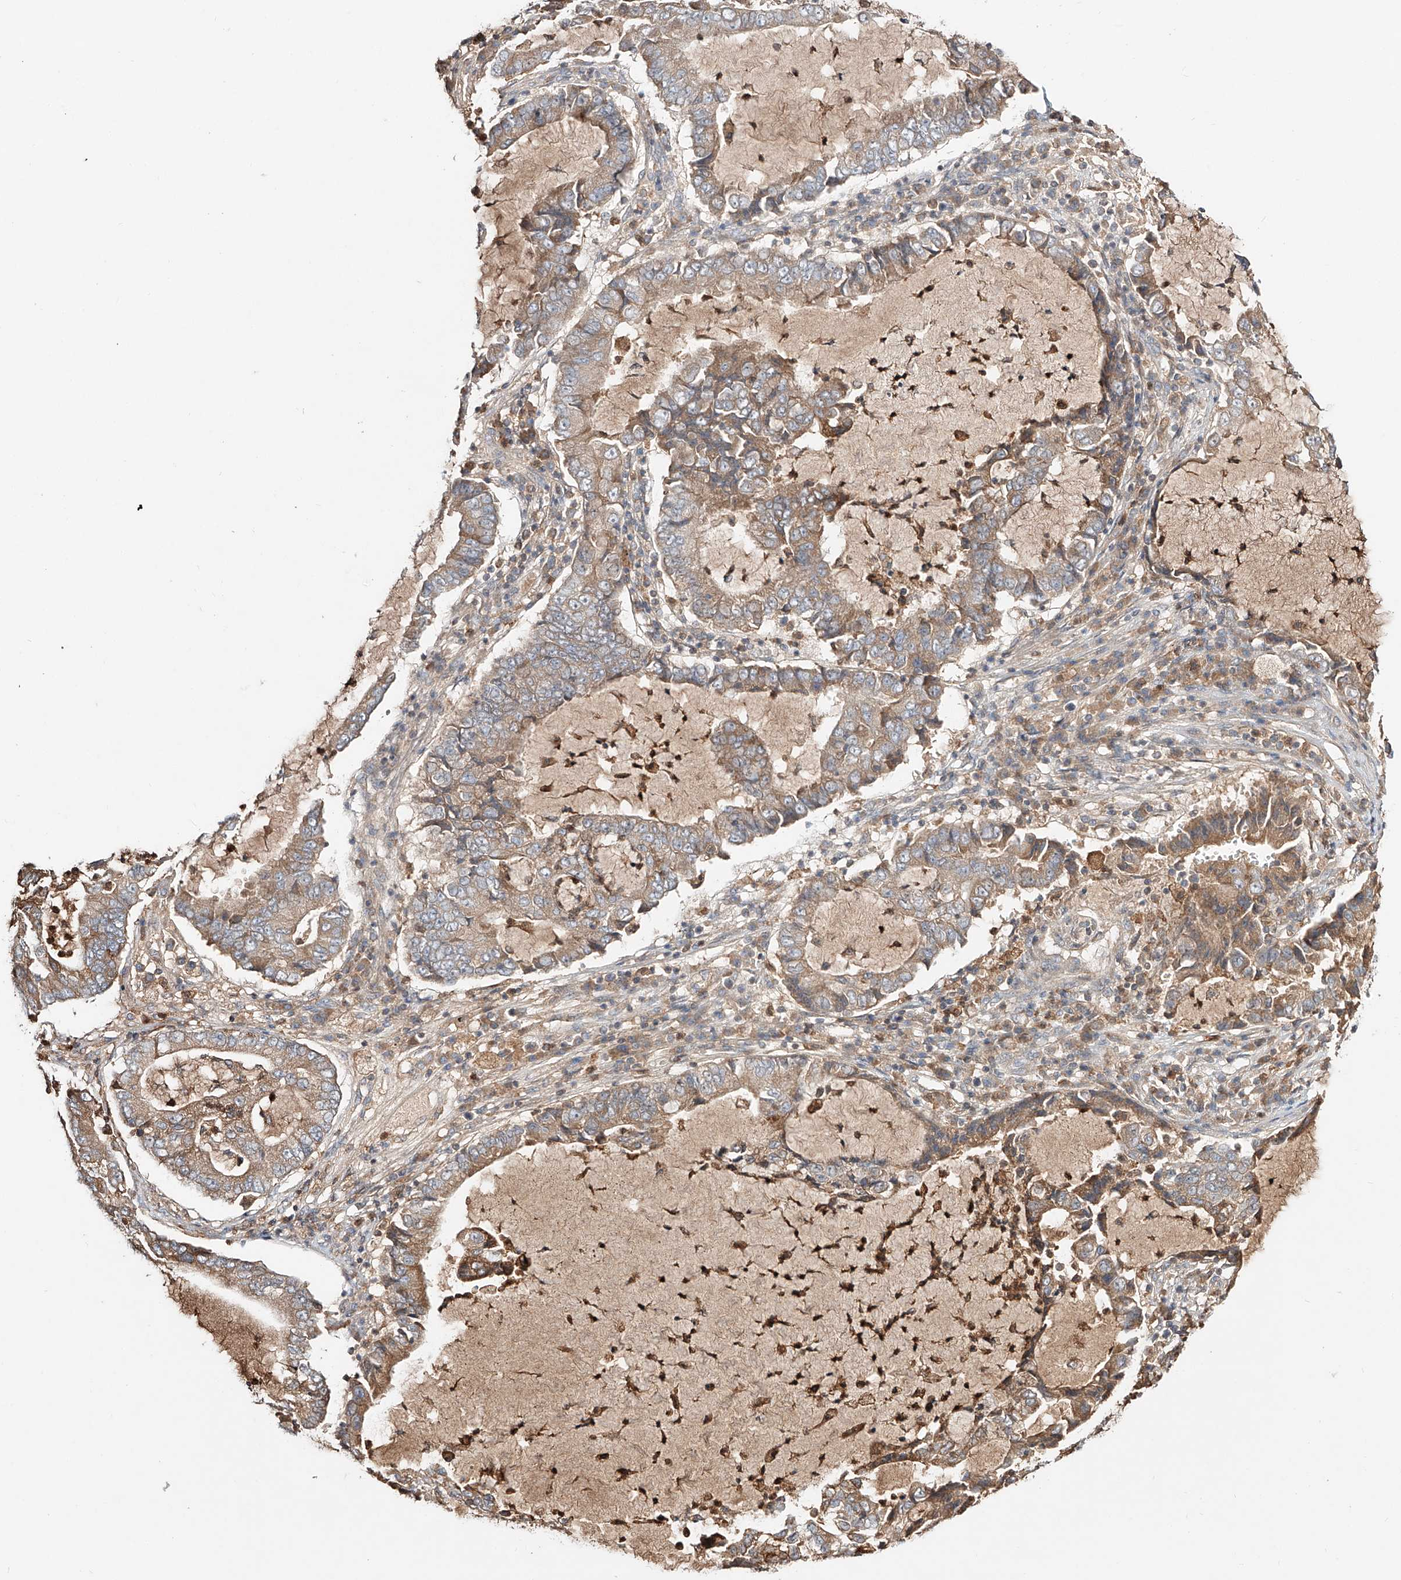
{"staining": {"intensity": "moderate", "quantity": ">75%", "location": "cytoplasmic/membranous"}, "tissue": "lung cancer", "cell_type": "Tumor cells", "image_type": "cancer", "snomed": [{"axis": "morphology", "description": "Adenocarcinoma, NOS"}, {"axis": "topography", "description": "Lung"}], "caption": "There is medium levels of moderate cytoplasmic/membranous positivity in tumor cells of adenocarcinoma (lung), as demonstrated by immunohistochemical staining (brown color).", "gene": "ERO1A", "patient": {"sex": "female", "age": 51}}